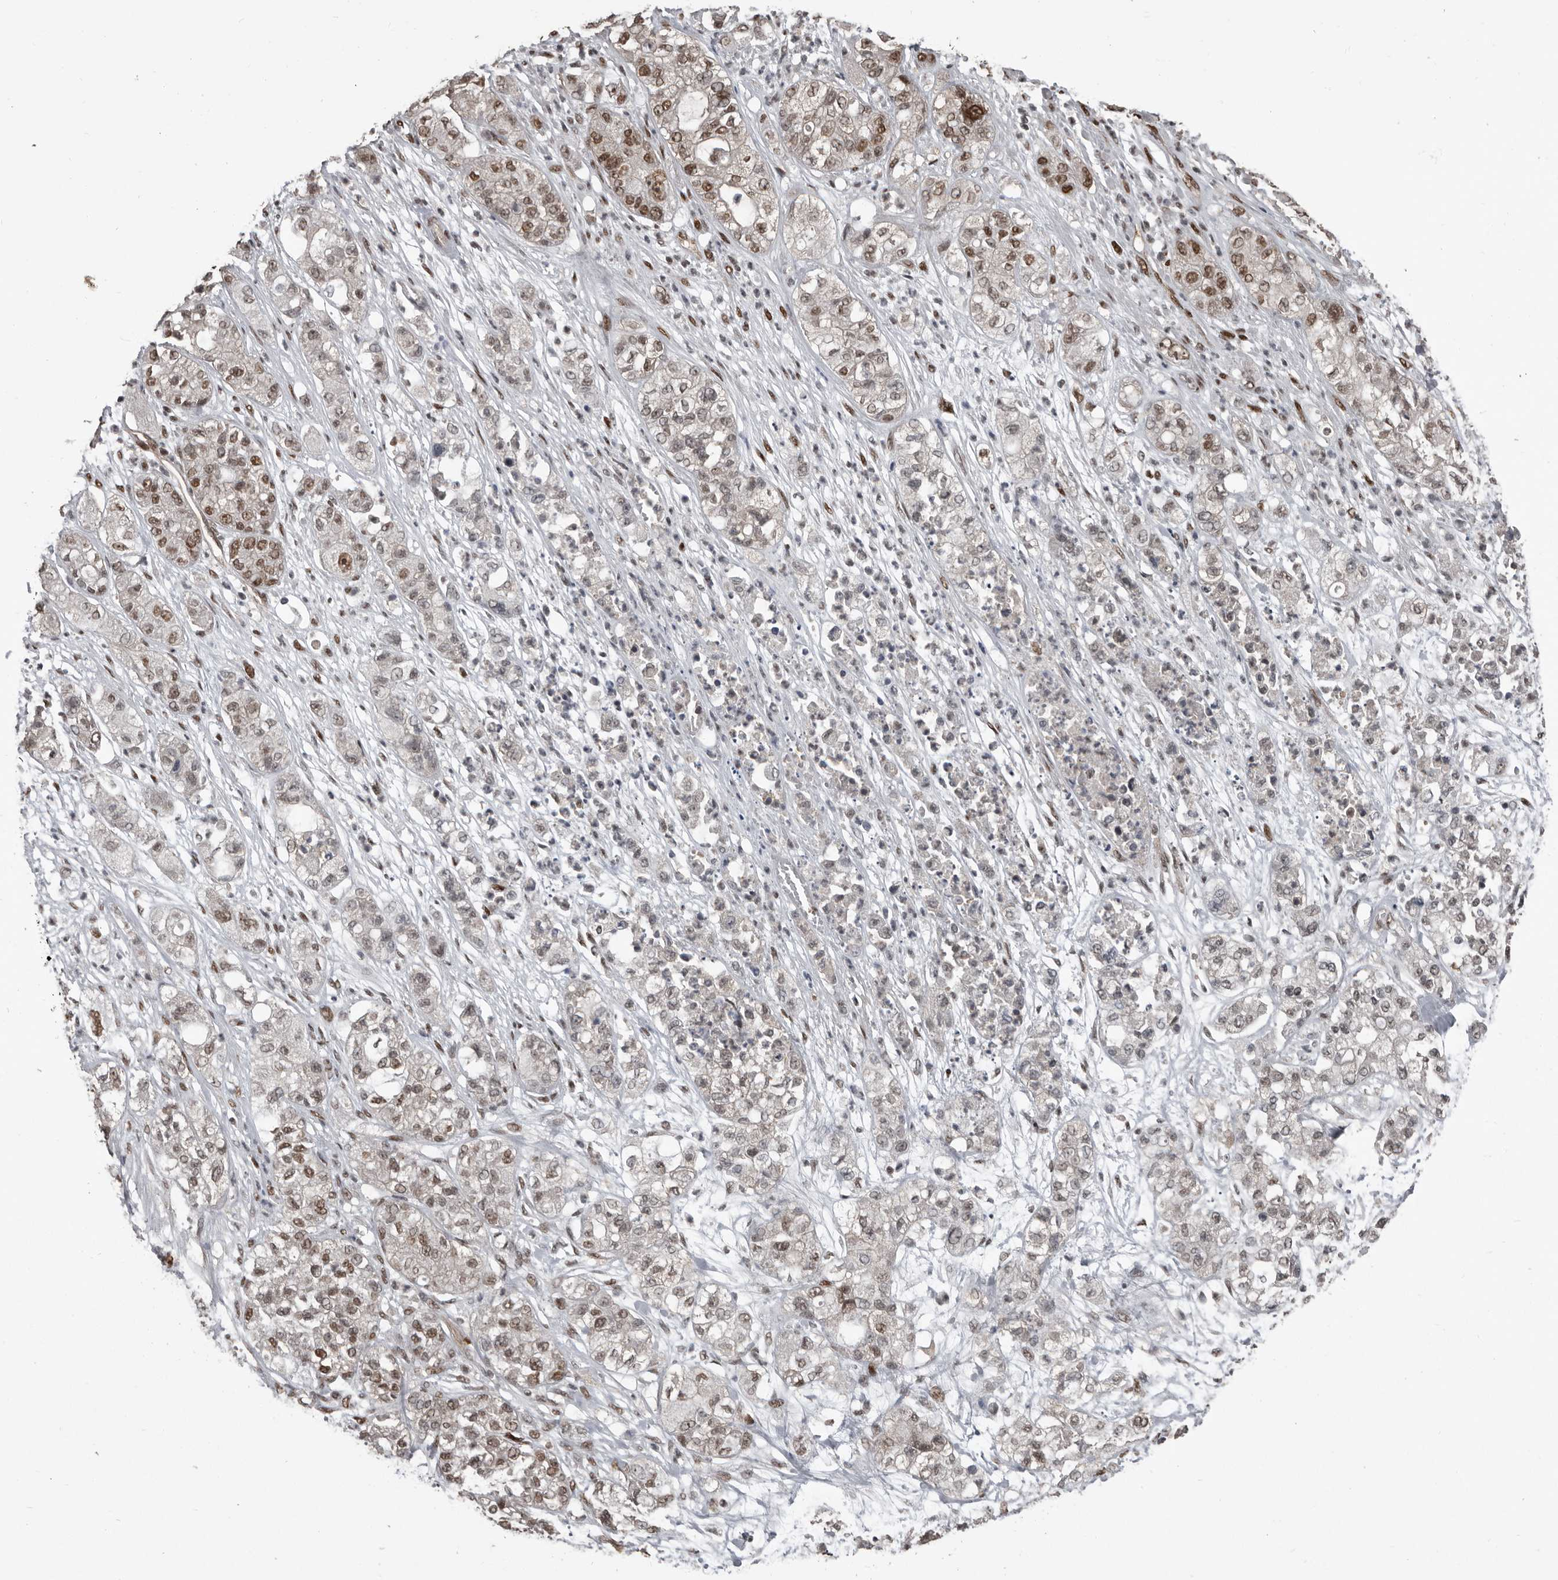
{"staining": {"intensity": "moderate", "quantity": ">75%", "location": "nuclear"}, "tissue": "pancreatic cancer", "cell_type": "Tumor cells", "image_type": "cancer", "snomed": [{"axis": "morphology", "description": "Adenocarcinoma, NOS"}, {"axis": "topography", "description": "Pancreas"}], "caption": "Moderate nuclear staining for a protein is appreciated in approximately >75% of tumor cells of pancreatic cancer (adenocarcinoma) using immunohistochemistry (IHC).", "gene": "CHD1L", "patient": {"sex": "female", "age": 78}}